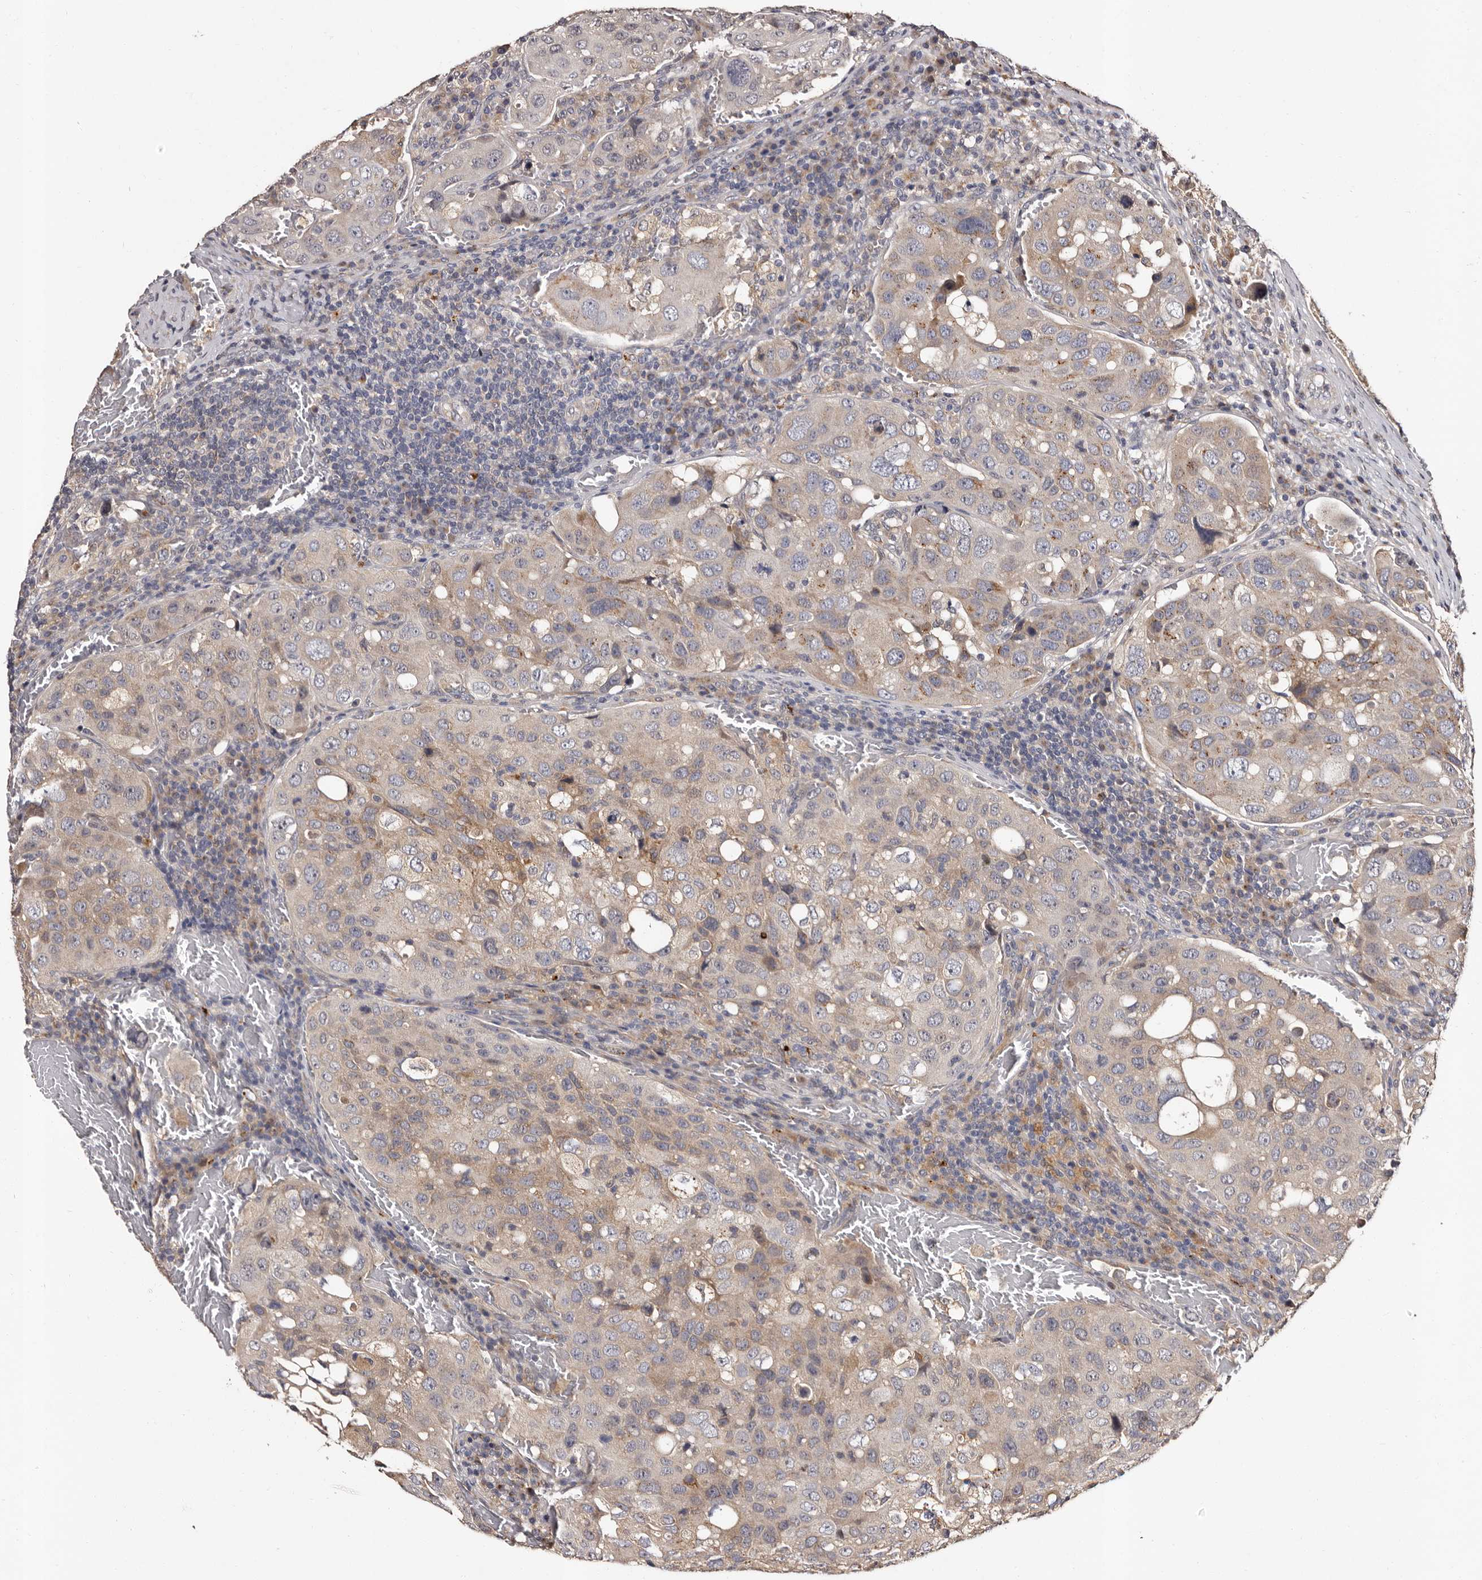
{"staining": {"intensity": "weak", "quantity": "25%-75%", "location": "cytoplasmic/membranous"}, "tissue": "urothelial cancer", "cell_type": "Tumor cells", "image_type": "cancer", "snomed": [{"axis": "morphology", "description": "Urothelial carcinoma, High grade"}, {"axis": "topography", "description": "Lymph node"}, {"axis": "topography", "description": "Urinary bladder"}], "caption": "This histopathology image shows immunohistochemistry staining of urothelial cancer, with low weak cytoplasmic/membranous staining in approximately 25%-75% of tumor cells.", "gene": "FAM91A1", "patient": {"sex": "male", "age": 51}}